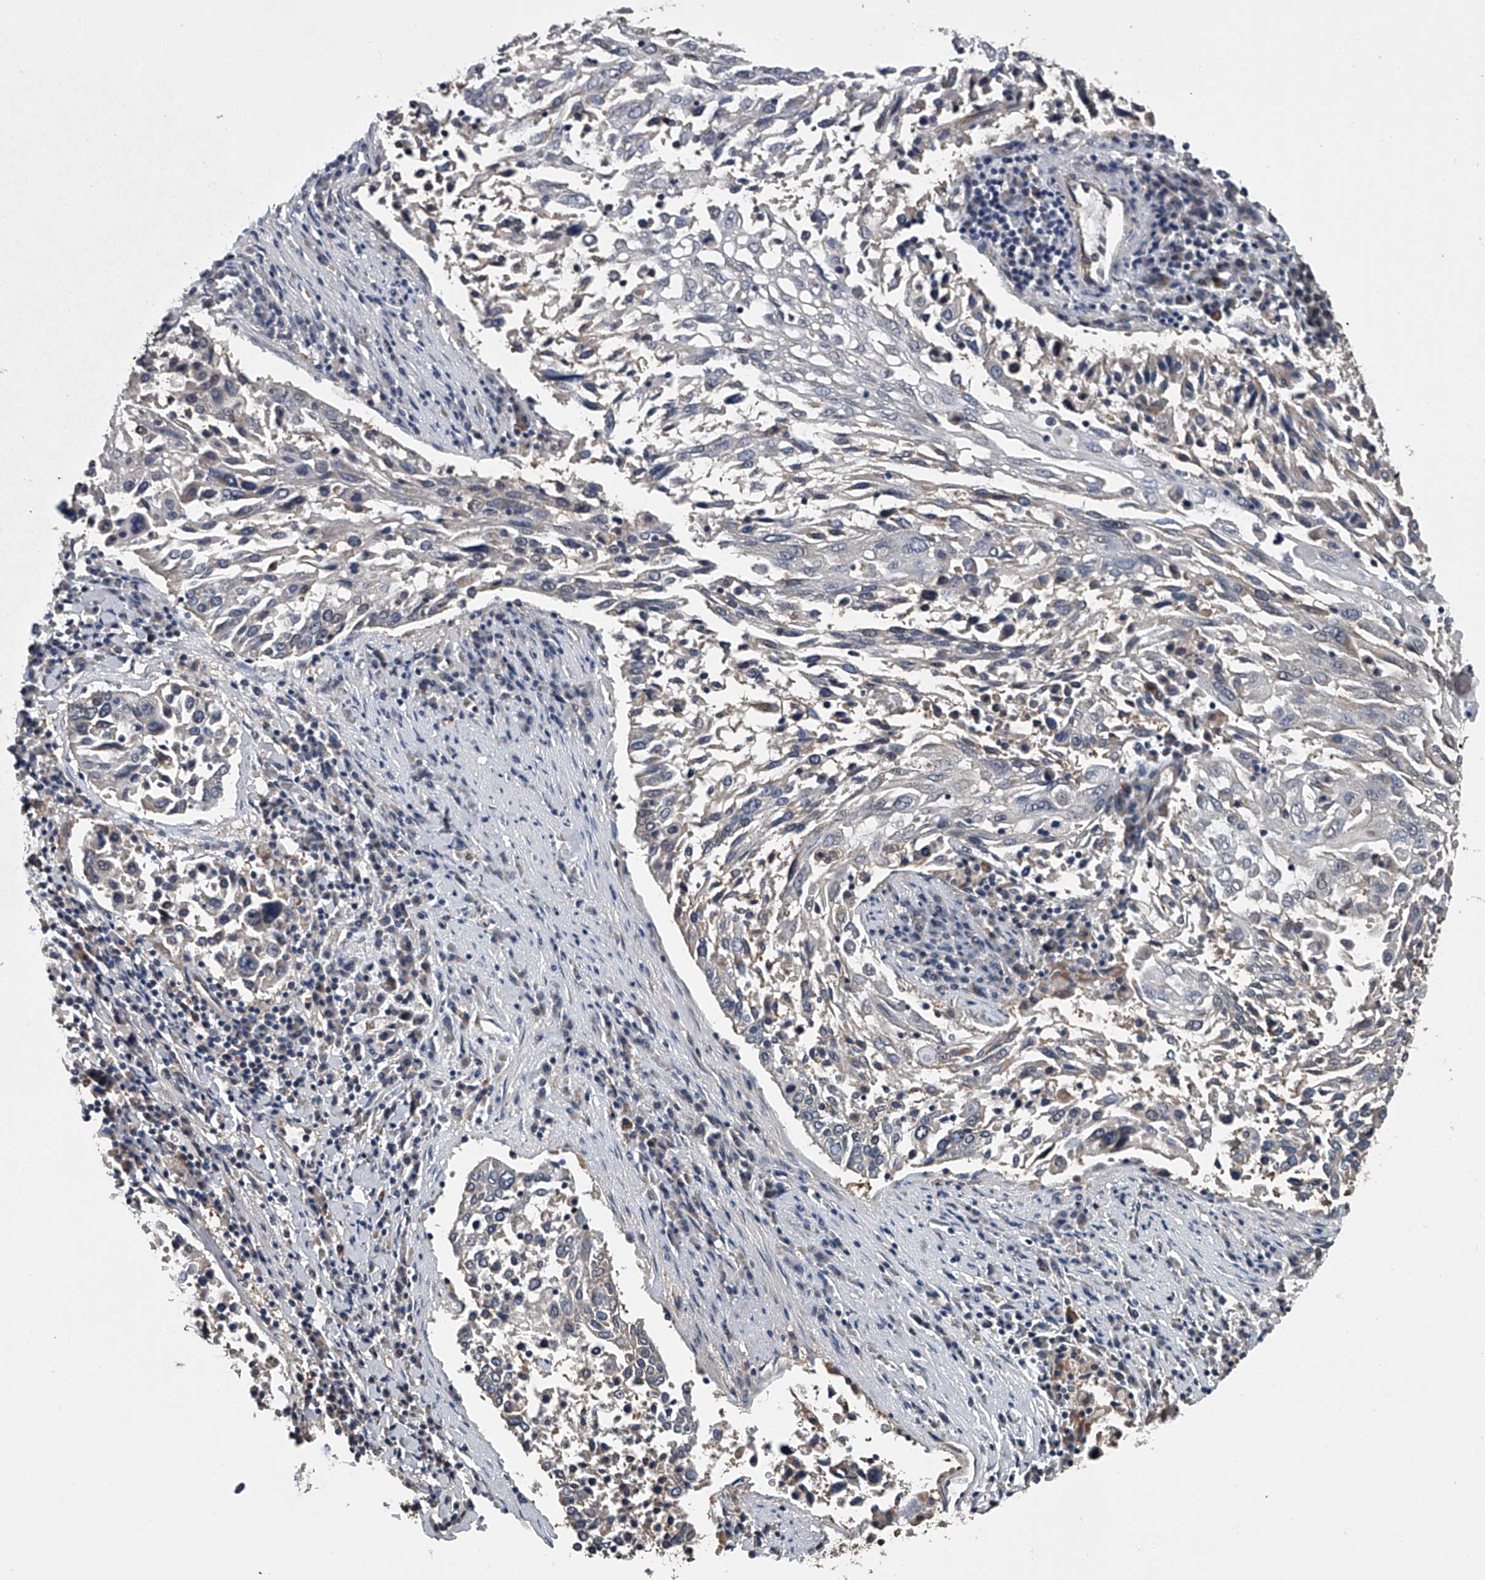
{"staining": {"intensity": "negative", "quantity": "none", "location": "none"}, "tissue": "lung cancer", "cell_type": "Tumor cells", "image_type": "cancer", "snomed": [{"axis": "morphology", "description": "Squamous cell carcinoma, NOS"}, {"axis": "topography", "description": "Lung"}], "caption": "Histopathology image shows no significant protein staining in tumor cells of lung cancer (squamous cell carcinoma). (DAB immunohistochemistry (IHC), high magnification).", "gene": "LDLRAD2", "patient": {"sex": "male", "age": 65}}